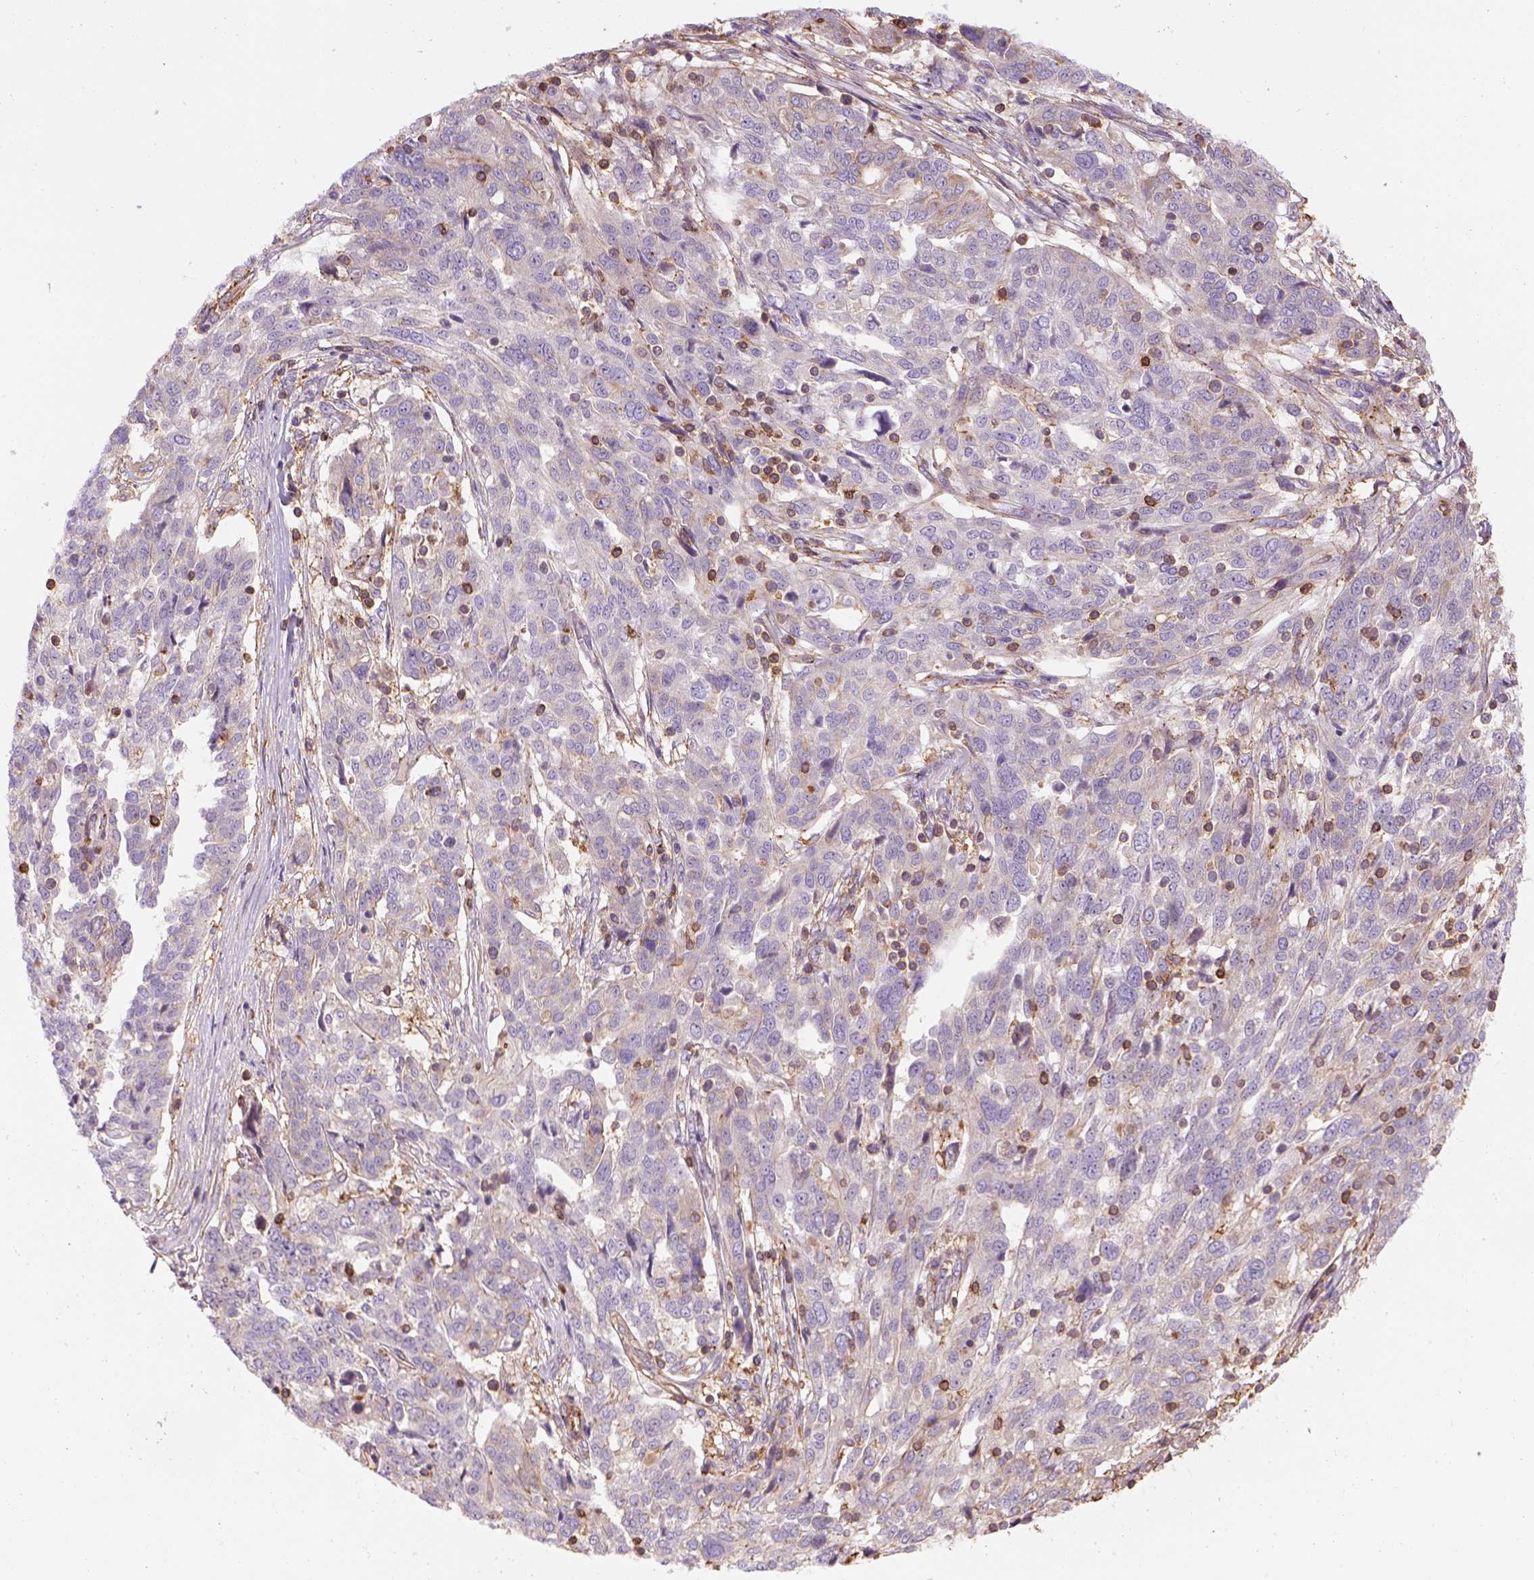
{"staining": {"intensity": "negative", "quantity": "none", "location": "none"}, "tissue": "ovarian cancer", "cell_type": "Tumor cells", "image_type": "cancer", "snomed": [{"axis": "morphology", "description": "Cystadenocarcinoma, serous, NOS"}, {"axis": "topography", "description": "Ovary"}], "caption": "Tumor cells are negative for brown protein staining in ovarian serous cystadenocarcinoma.", "gene": "GPRC5D", "patient": {"sex": "female", "age": 67}}